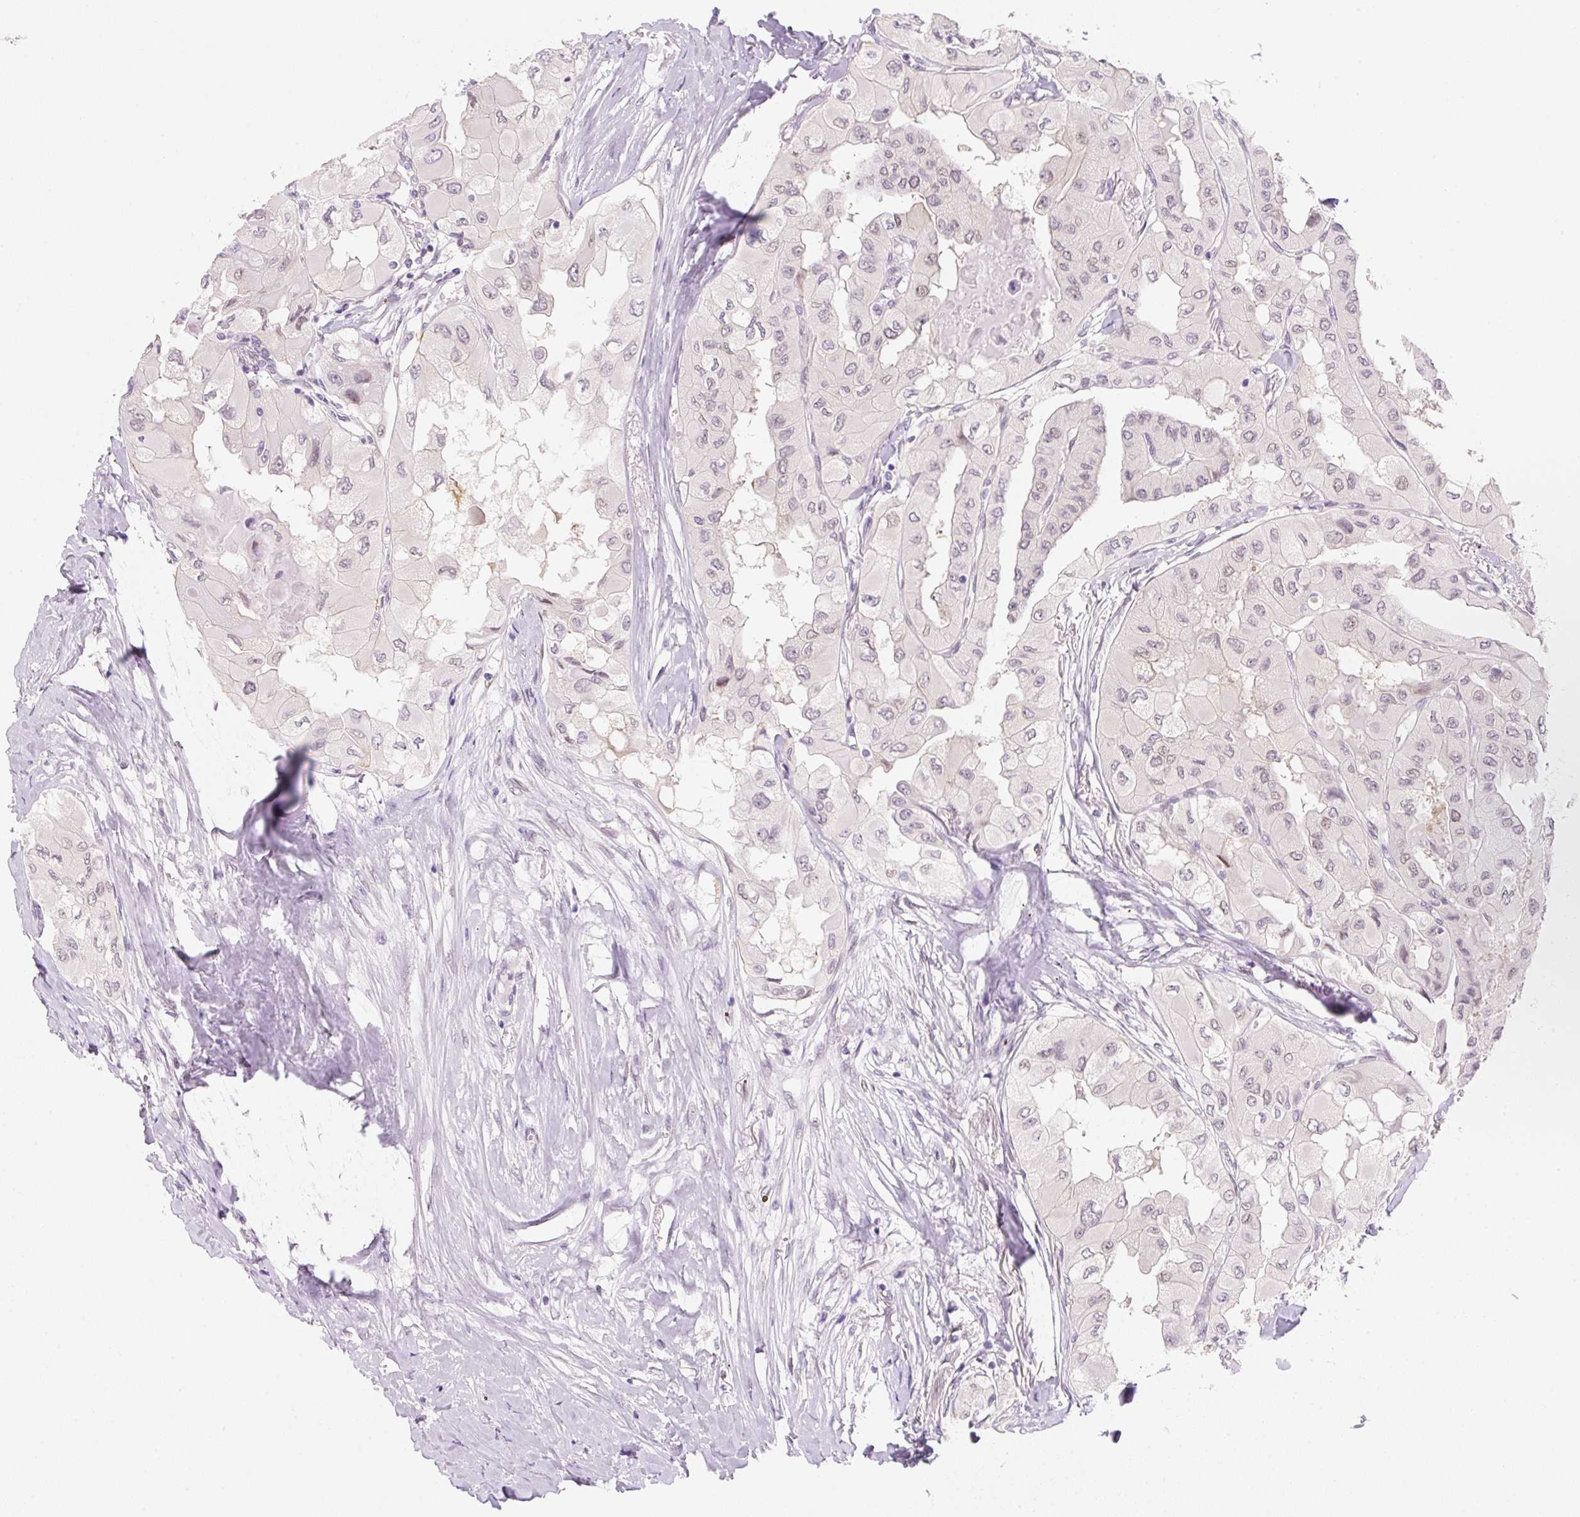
{"staining": {"intensity": "negative", "quantity": "none", "location": "none"}, "tissue": "thyroid cancer", "cell_type": "Tumor cells", "image_type": "cancer", "snomed": [{"axis": "morphology", "description": "Normal tissue, NOS"}, {"axis": "morphology", "description": "Papillary adenocarcinoma, NOS"}, {"axis": "topography", "description": "Thyroid gland"}], "caption": "The IHC photomicrograph has no significant positivity in tumor cells of papillary adenocarcinoma (thyroid) tissue.", "gene": "SYNE3", "patient": {"sex": "female", "age": 59}}